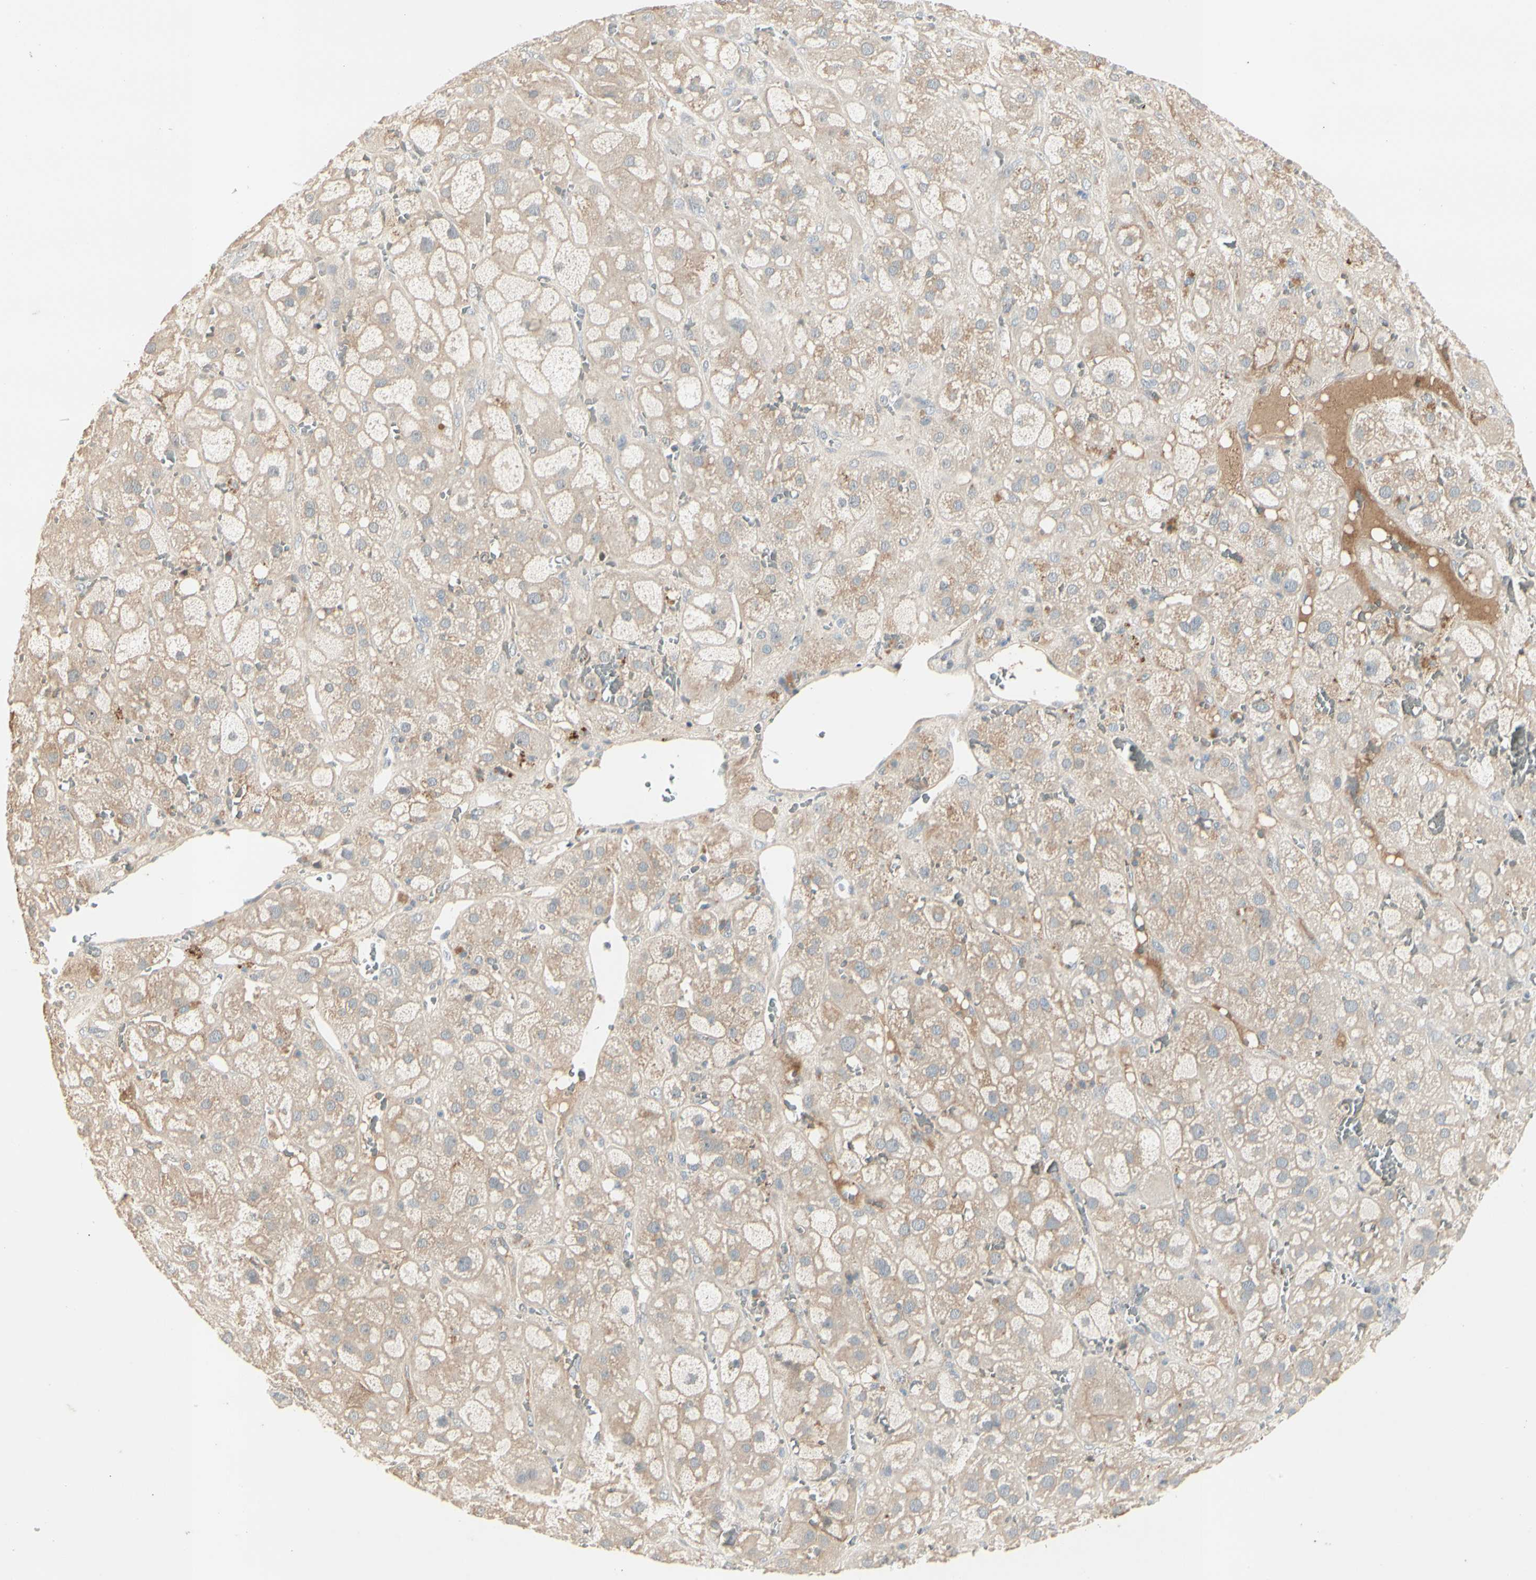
{"staining": {"intensity": "moderate", "quantity": "25%-75%", "location": "cytoplasmic/membranous"}, "tissue": "adrenal gland", "cell_type": "Glandular cells", "image_type": "normal", "snomed": [{"axis": "morphology", "description": "Normal tissue, NOS"}, {"axis": "topography", "description": "Adrenal gland"}], "caption": "Immunohistochemistry (IHC) image of unremarkable adrenal gland stained for a protein (brown), which shows medium levels of moderate cytoplasmic/membranous staining in about 25%-75% of glandular cells.", "gene": "SKIL", "patient": {"sex": "female", "age": 47}}